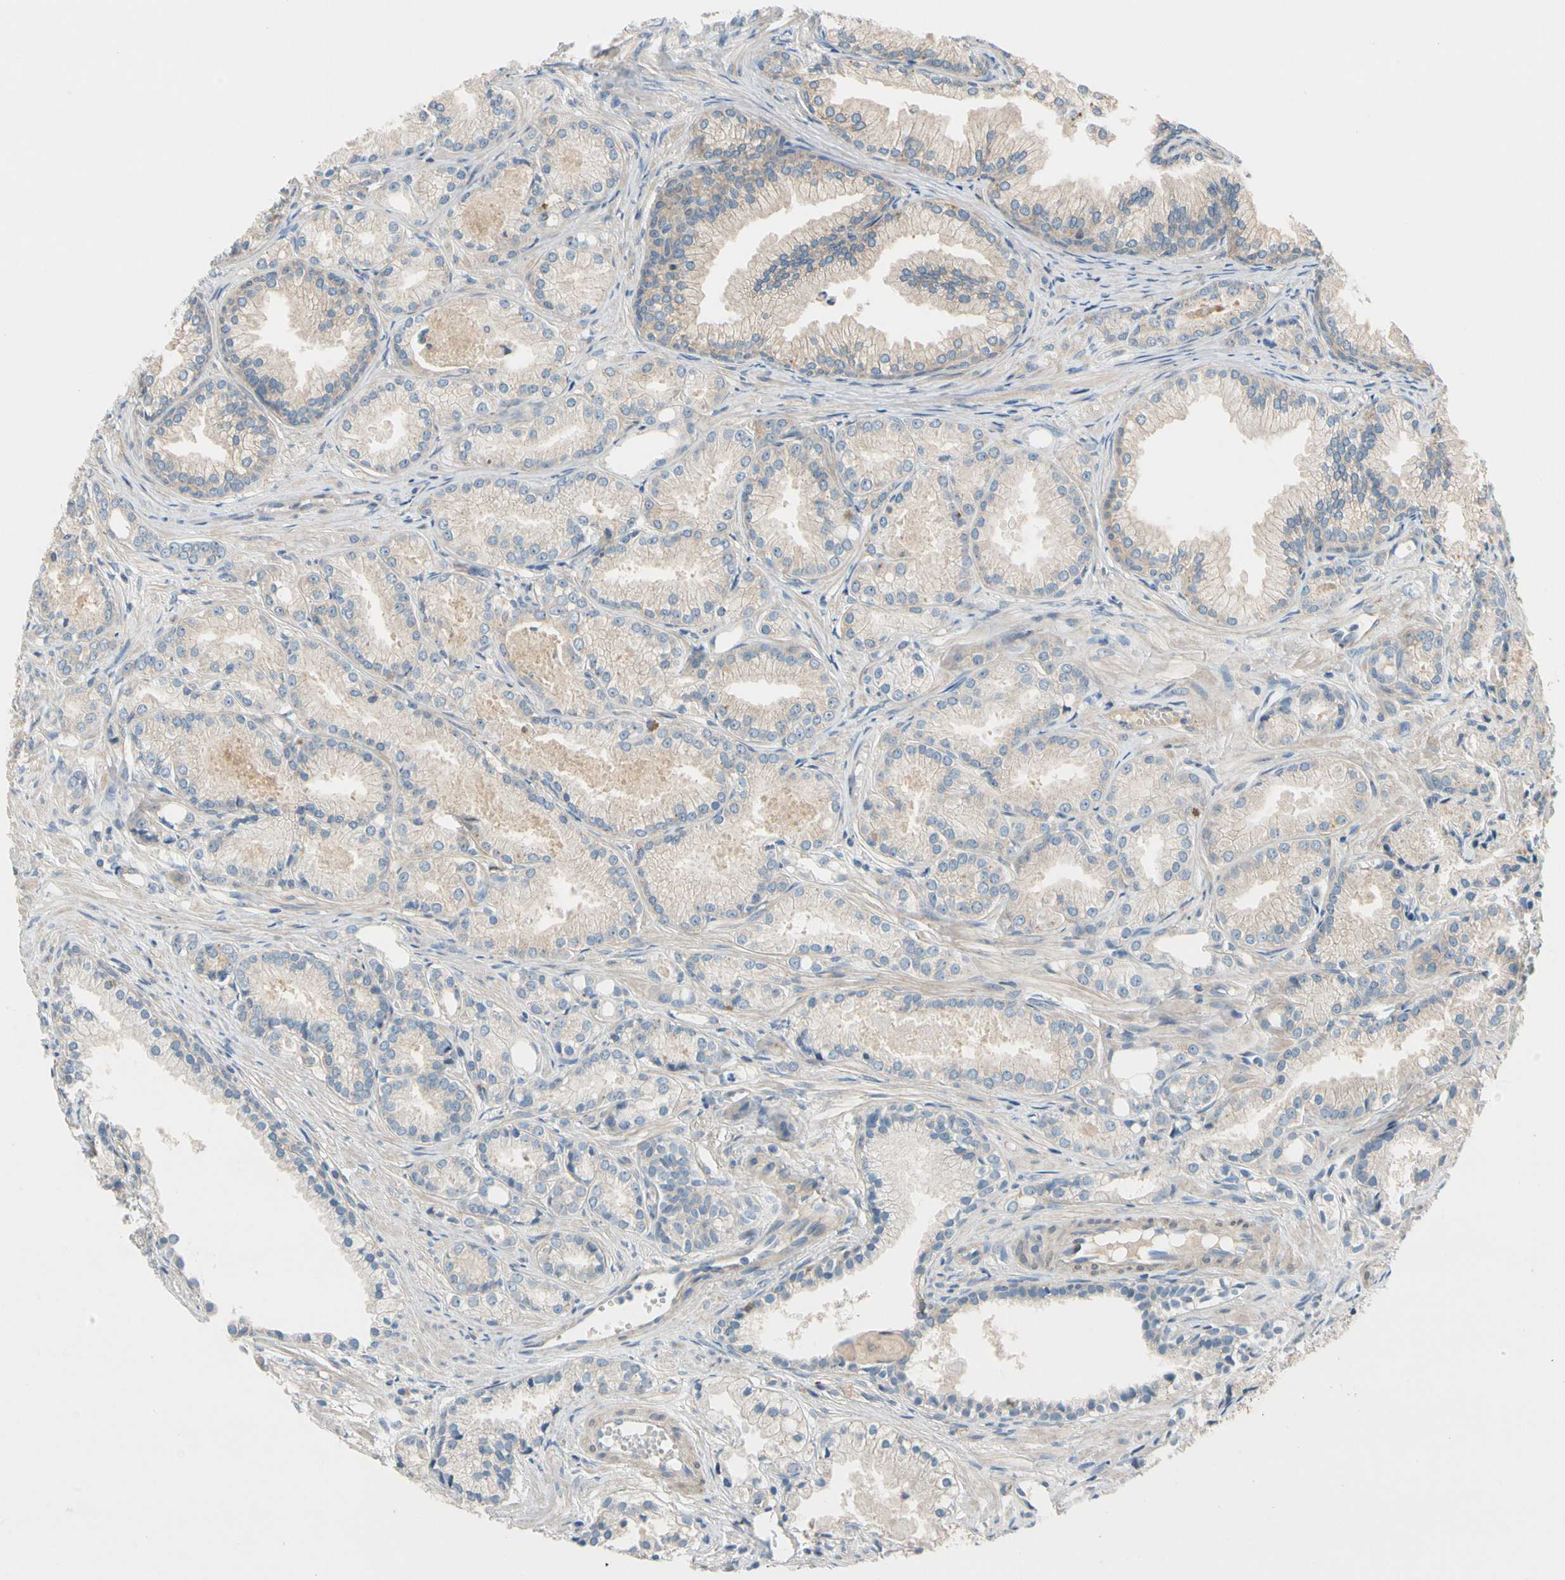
{"staining": {"intensity": "weak", "quantity": "<25%", "location": "cytoplasmic/membranous"}, "tissue": "prostate cancer", "cell_type": "Tumor cells", "image_type": "cancer", "snomed": [{"axis": "morphology", "description": "Adenocarcinoma, Low grade"}, {"axis": "topography", "description": "Prostate"}], "caption": "Tumor cells show no significant protein expression in prostate cancer (adenocarcinoma (low-grade)).", "gene": "USP46", "patient": {"sex": "male", "age": 72}}